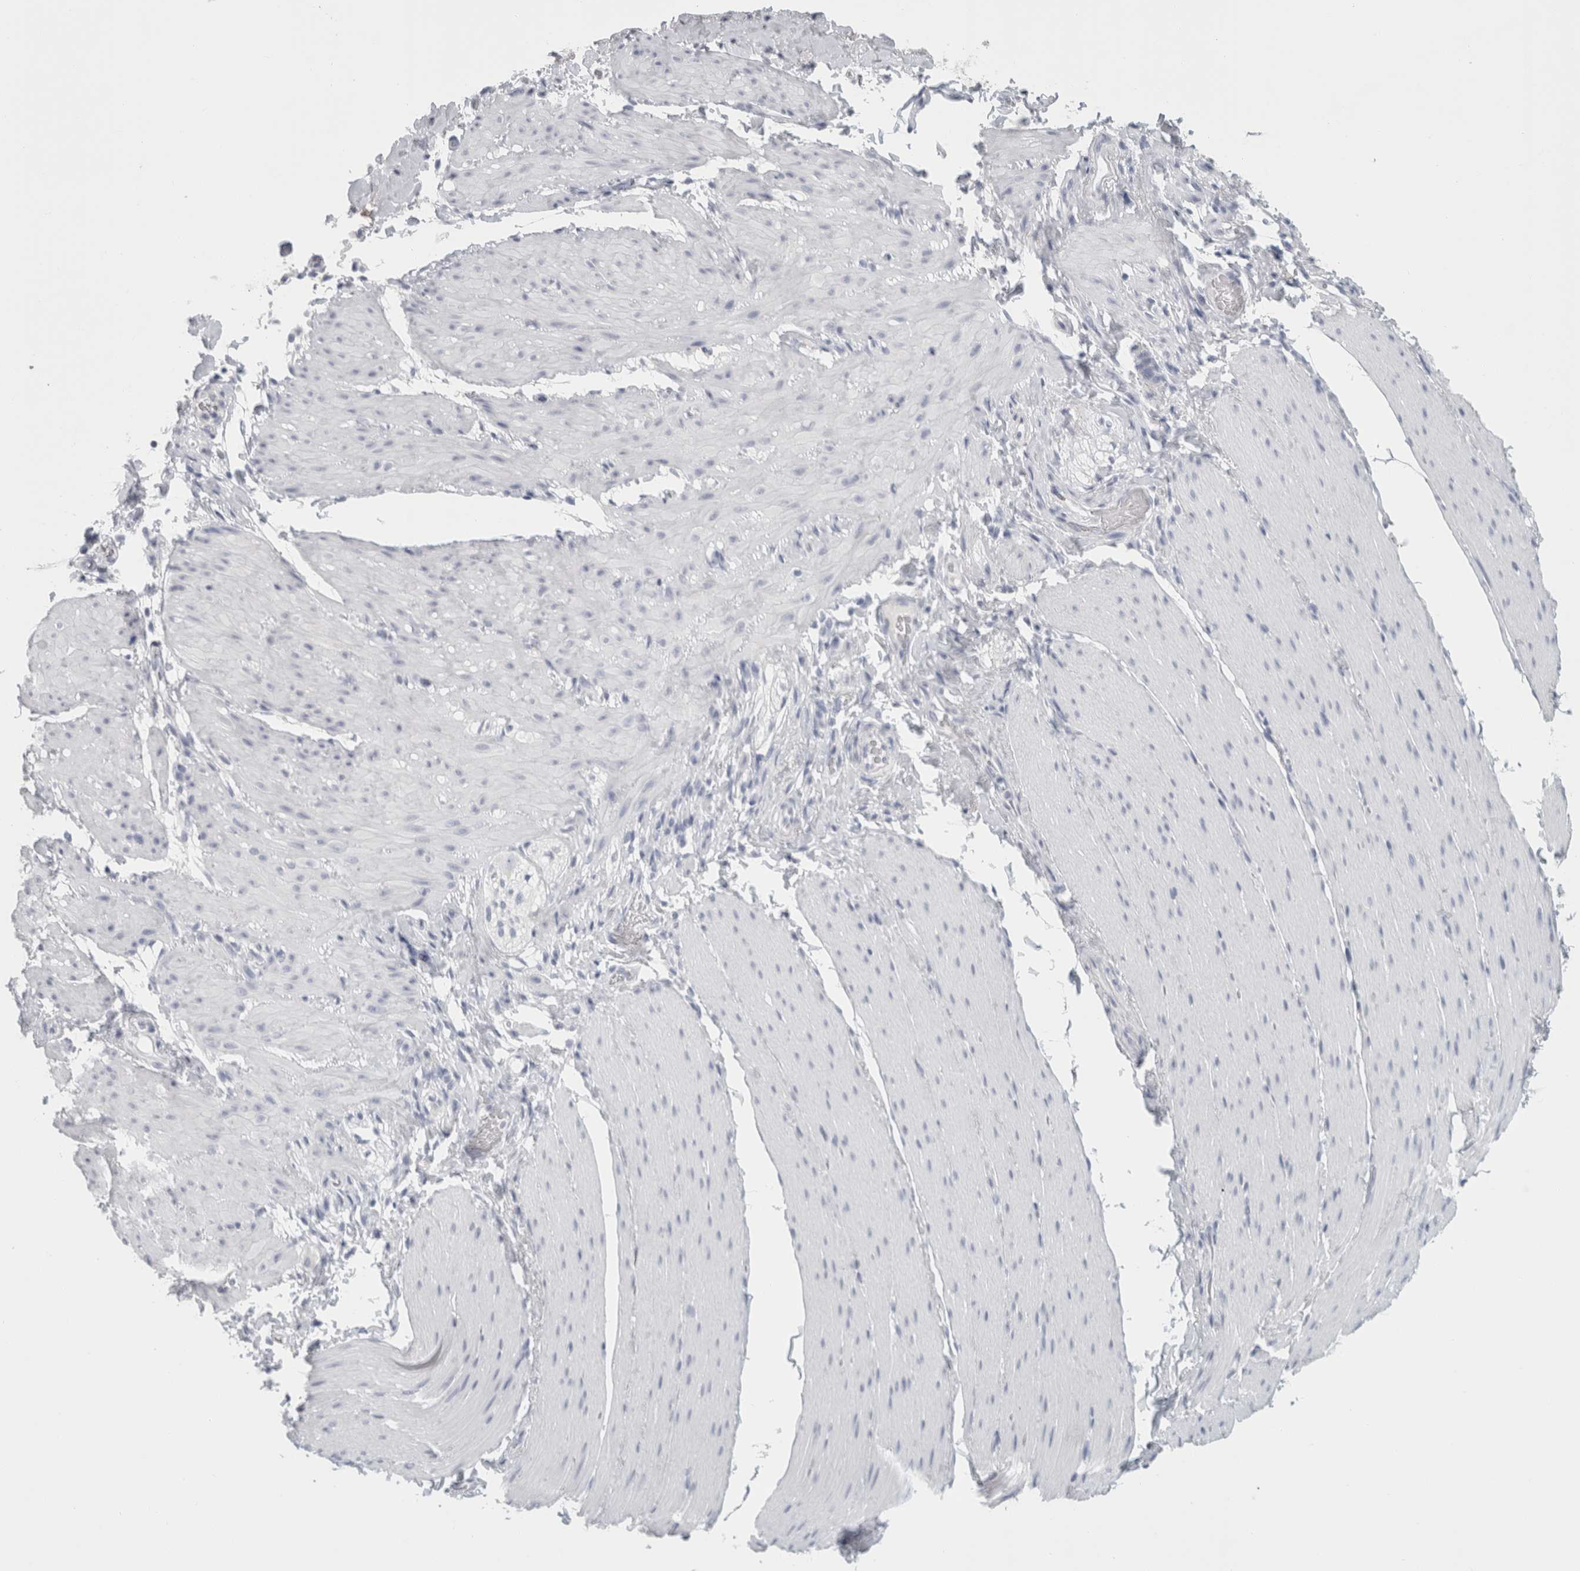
{"staining": {"intensity": "negative", "quantity": "none", "location": "none"}, "tissue": "smooth muscle", "cell_type": "Smooth muscle cells", "image_type": "normal", "snomed": [{"axis": "morphology", "description": "Normal tissue, NOS"}, {"axis": "topography", "description": "Smooth muscle"}, {"axis": "topography", "description": "Small intestine"}], "caption": "This is a micrograph of immunohistochemistry (IHC) staining of unremarkable smooth muscle, which shows no expression in smooth muscle cells.", "gene": "SLC28A3", "patient": {"sex": "female", "age": 84}}